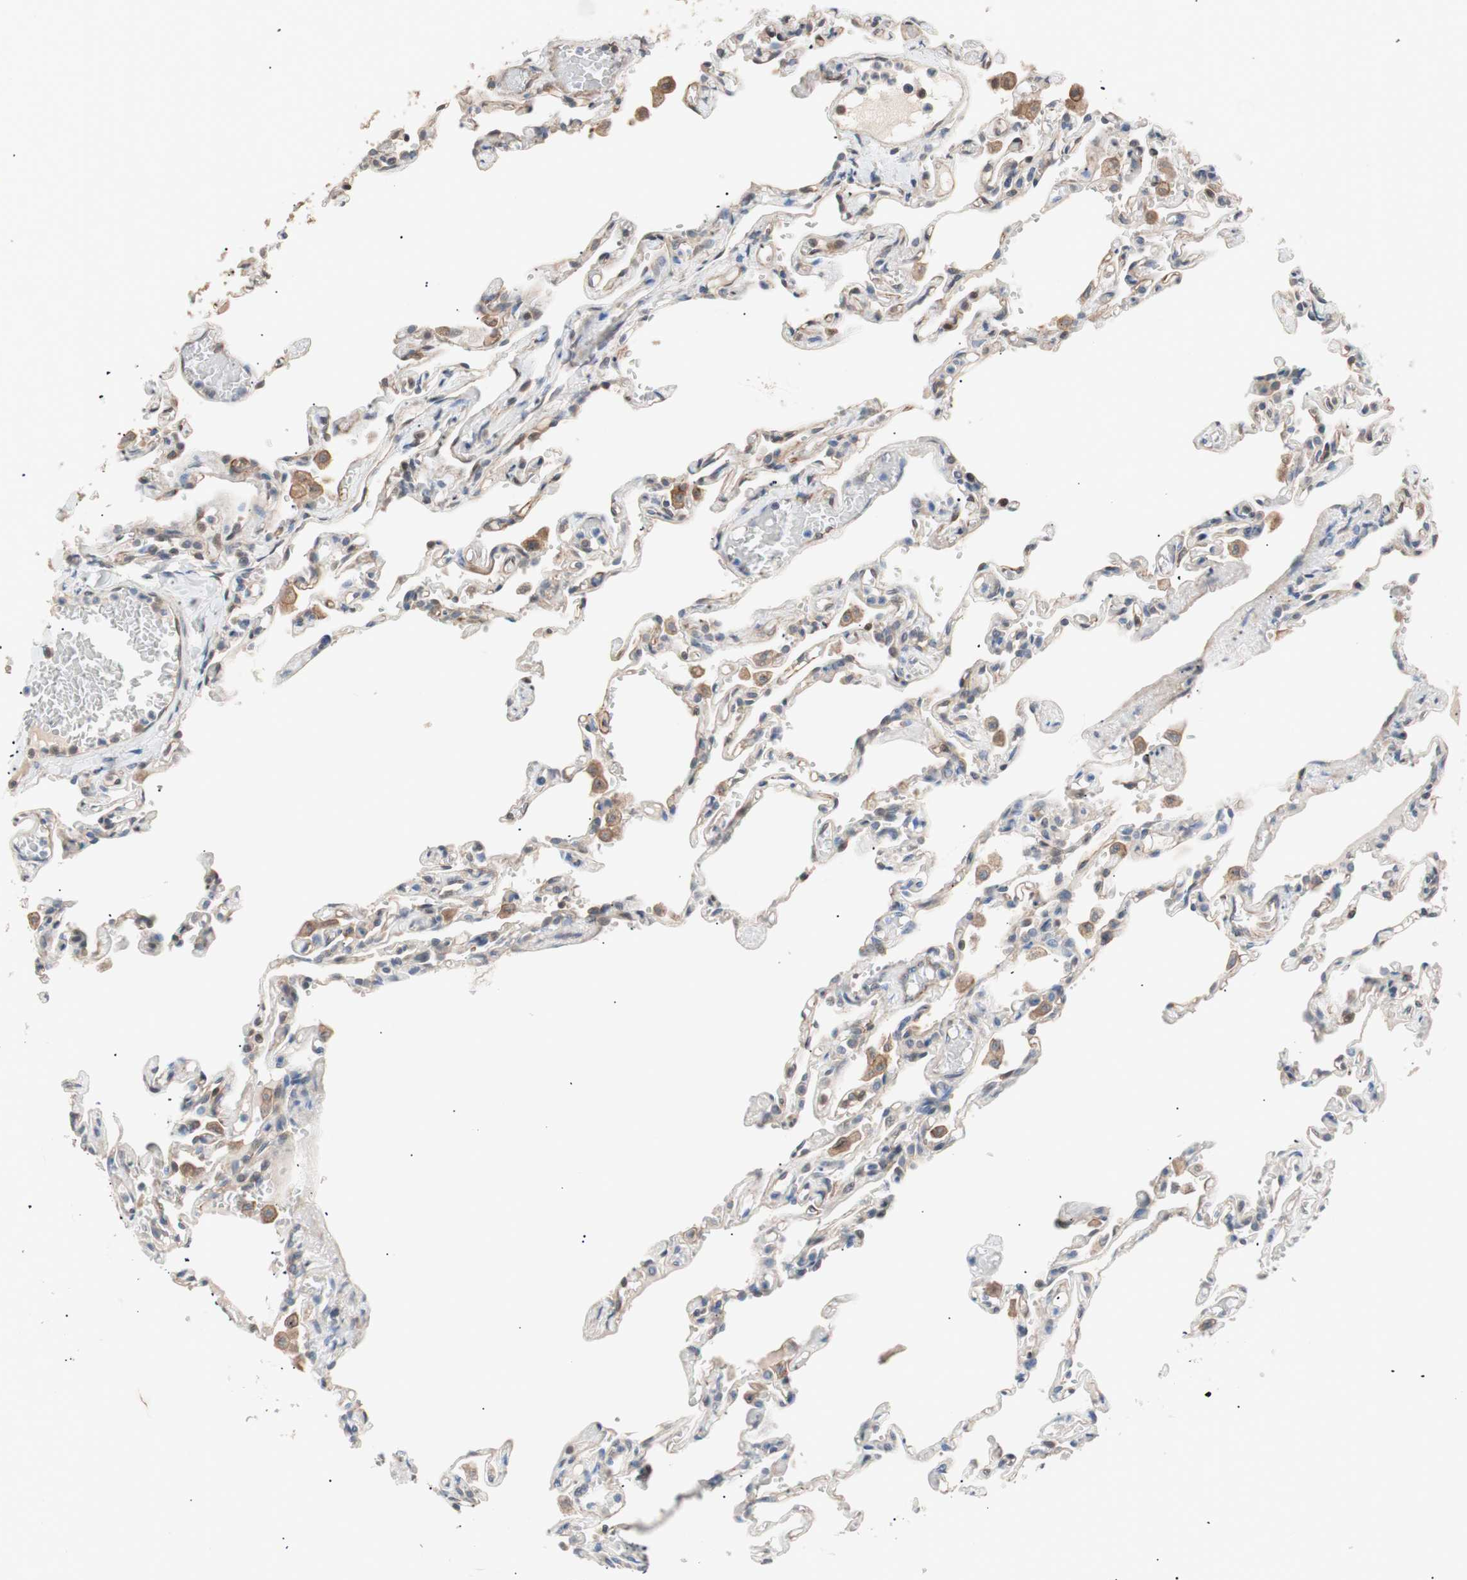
{"staining": {"intensity": "weak", "quantity": "<25%", "location": "cytoplasmic/membranous"}, "tissue": "lung", "cell_type": "Alveolar cells", "image_type": "normal", "snomed": [{"axis": "morphology", "description": "Normal tissue, NOS"}, {"axis": "topography", "description": "Lung"}], "caption": "A photomicrograph of human lung is negative for staining in alveolar cells. (Stains: DAB immunohistochemistry with hematoxylin counter stain, Microscopy: brightfield microscopy at high magnification).", "gene": "SMG1", "patient": {"sex": "male", "age": 21}}